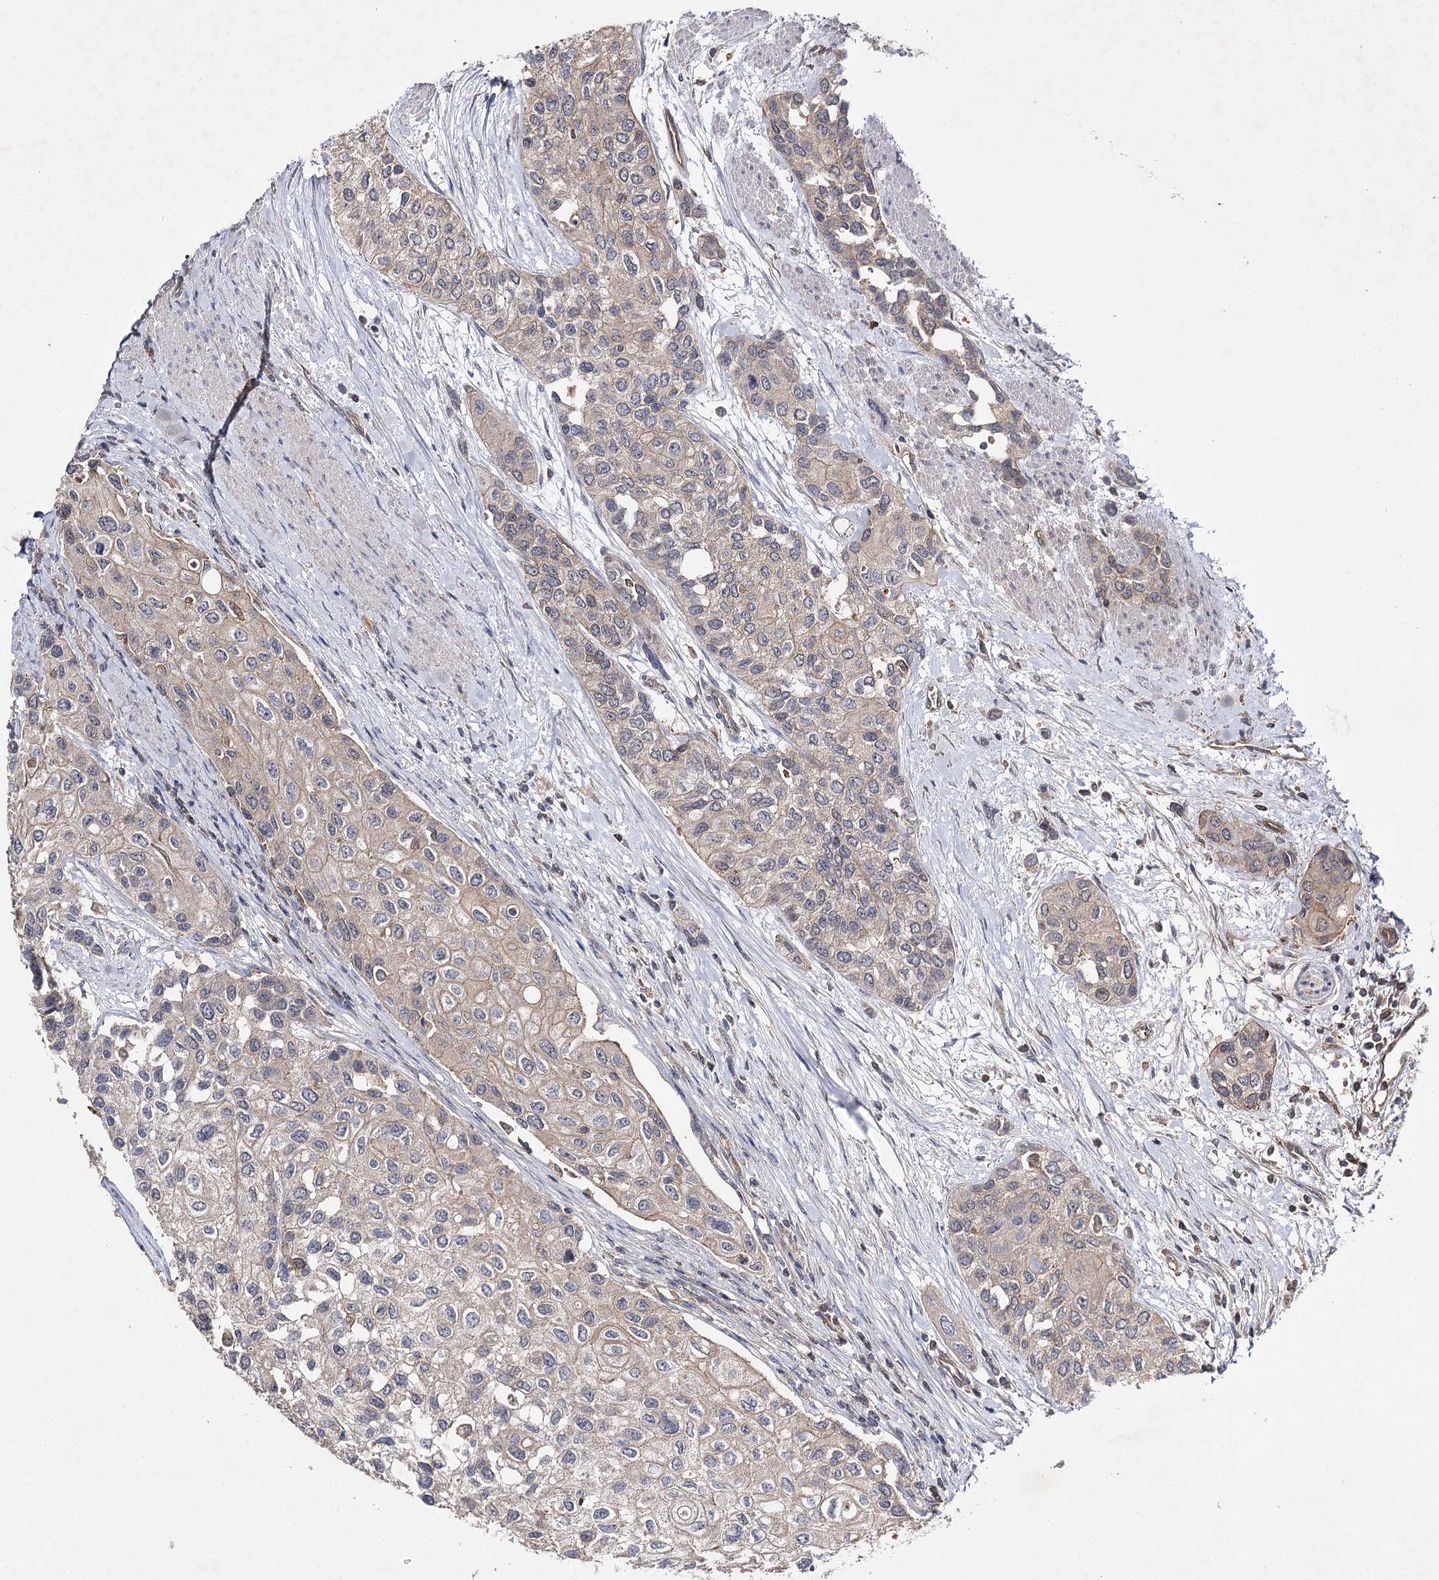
{"staining": {"intensity": "negative", "quantity": "none", "location": "none"}, "tissue": "urothelial cancer", "cell_type": "Tumor cells", "image_type": "cancer", "snomed": [{"axis": "morphology", "description": "Normal tissue, NOS"}, {"axis": "morphology", "description": "Urothelial carcinoma, High grade"}, {"axis": "topography", "description": "Vascular tissue"}, {"axis": "topography", "description": "Urinary bladder"}], "caption": "High power microscopy histopathology image of an IHC photomicrograph of high-grade urothelial carcinoma, revealing no significant positivity in tumor cells.", "gene": "BCR", "patient": {"sex": "female", "age": 56}}